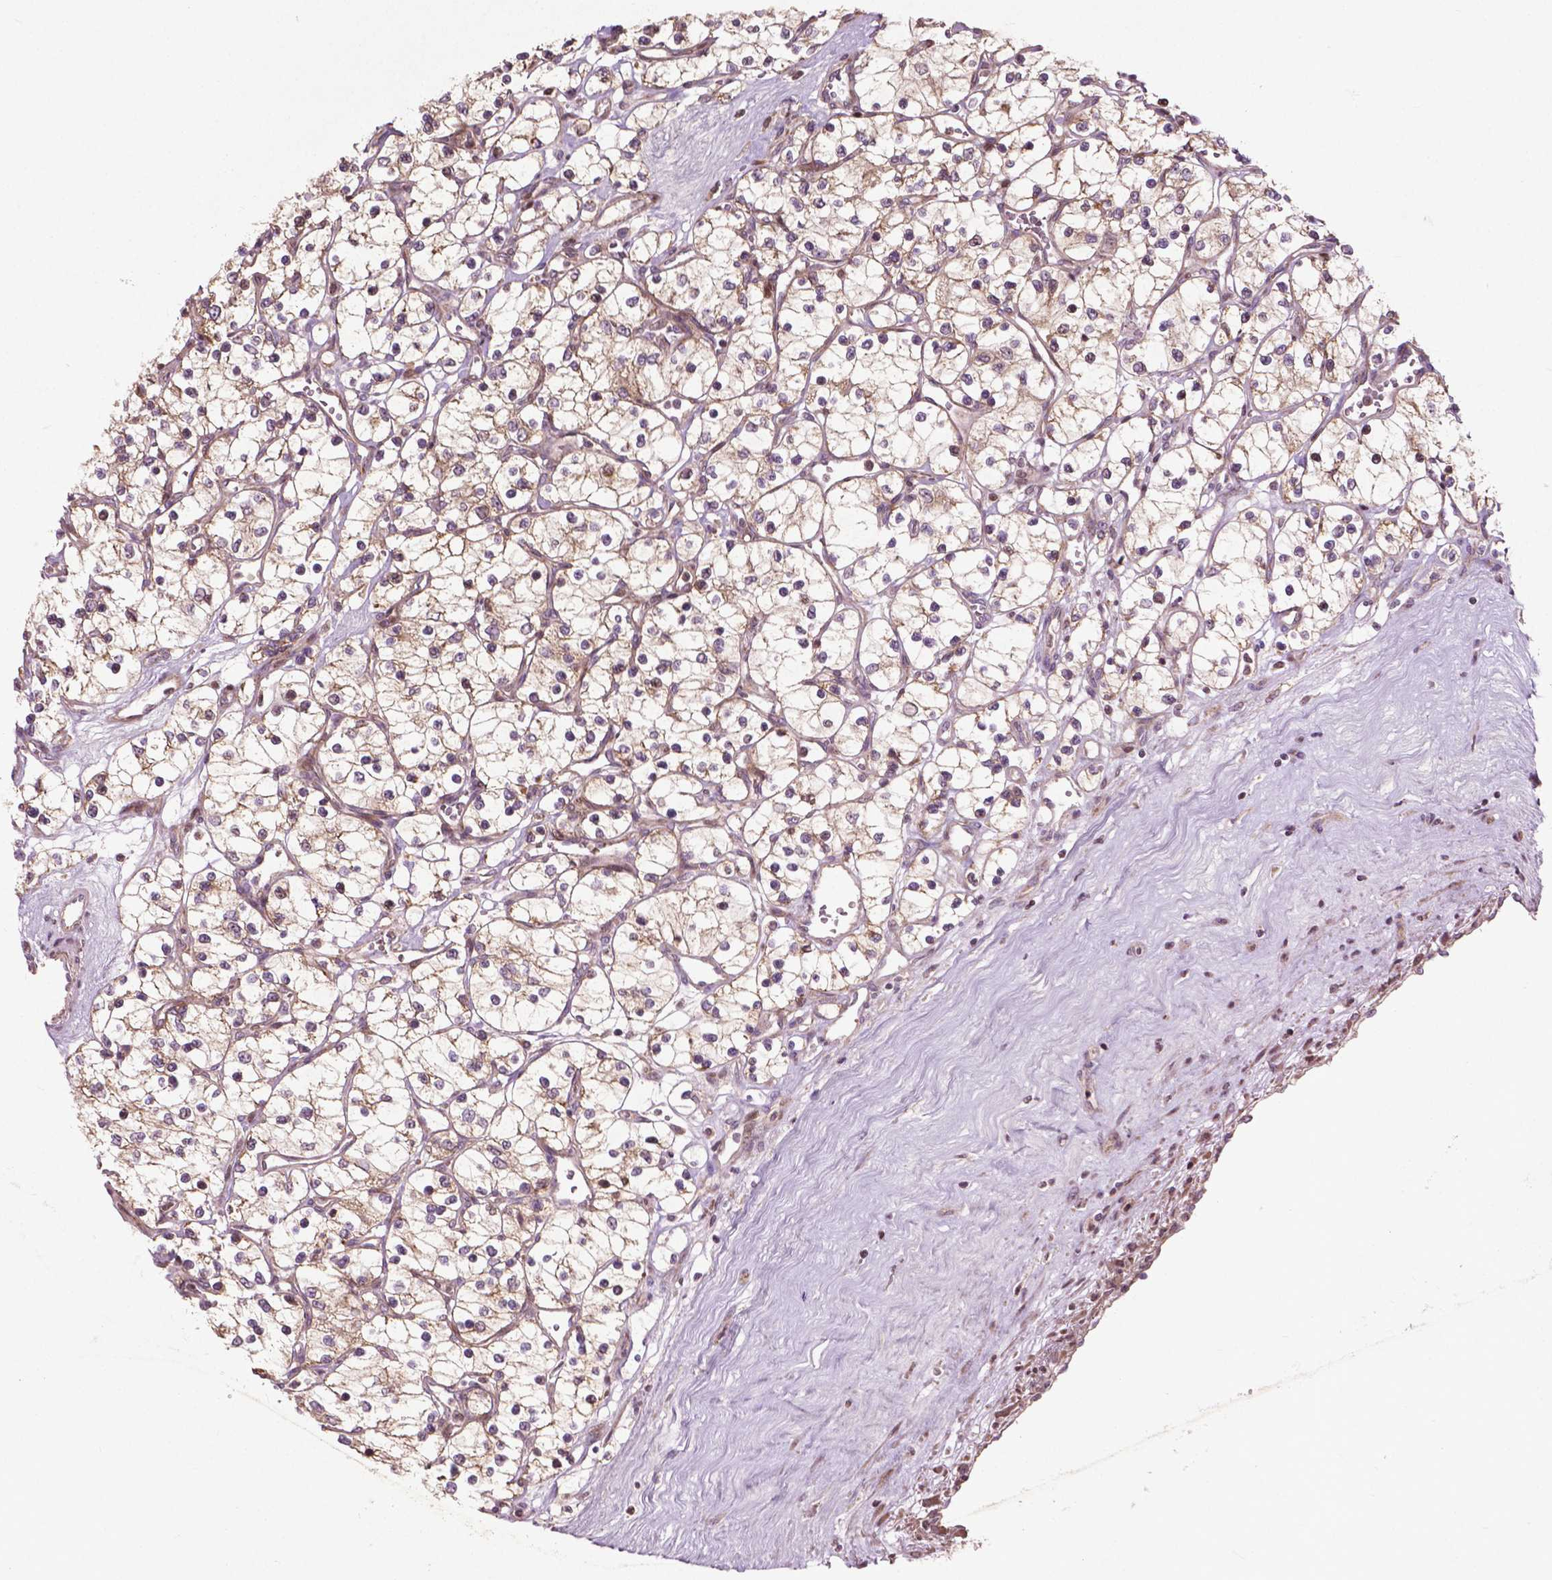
{"staining": {"intensity": "weak", "quantity": ">75%", "location": "cytoplasmic/membranous"}, "tissue": "renal cancer", "cell_type": "Tumor cells", "image_type": "cancer", "snomed": [{"axis": "morphology", "description": "Adenocarcinoma, NOS"}, {"axis": "topography", "description": "Kidney"}], "caption": "Immunohistochemical staining of renal cancer demonstrates weak cytoplasmic/membranous protein expression in approximately >75% of tumor cells.", "gene": "B3GALNT2", "patient": {"sex": "female", "age": 69}}